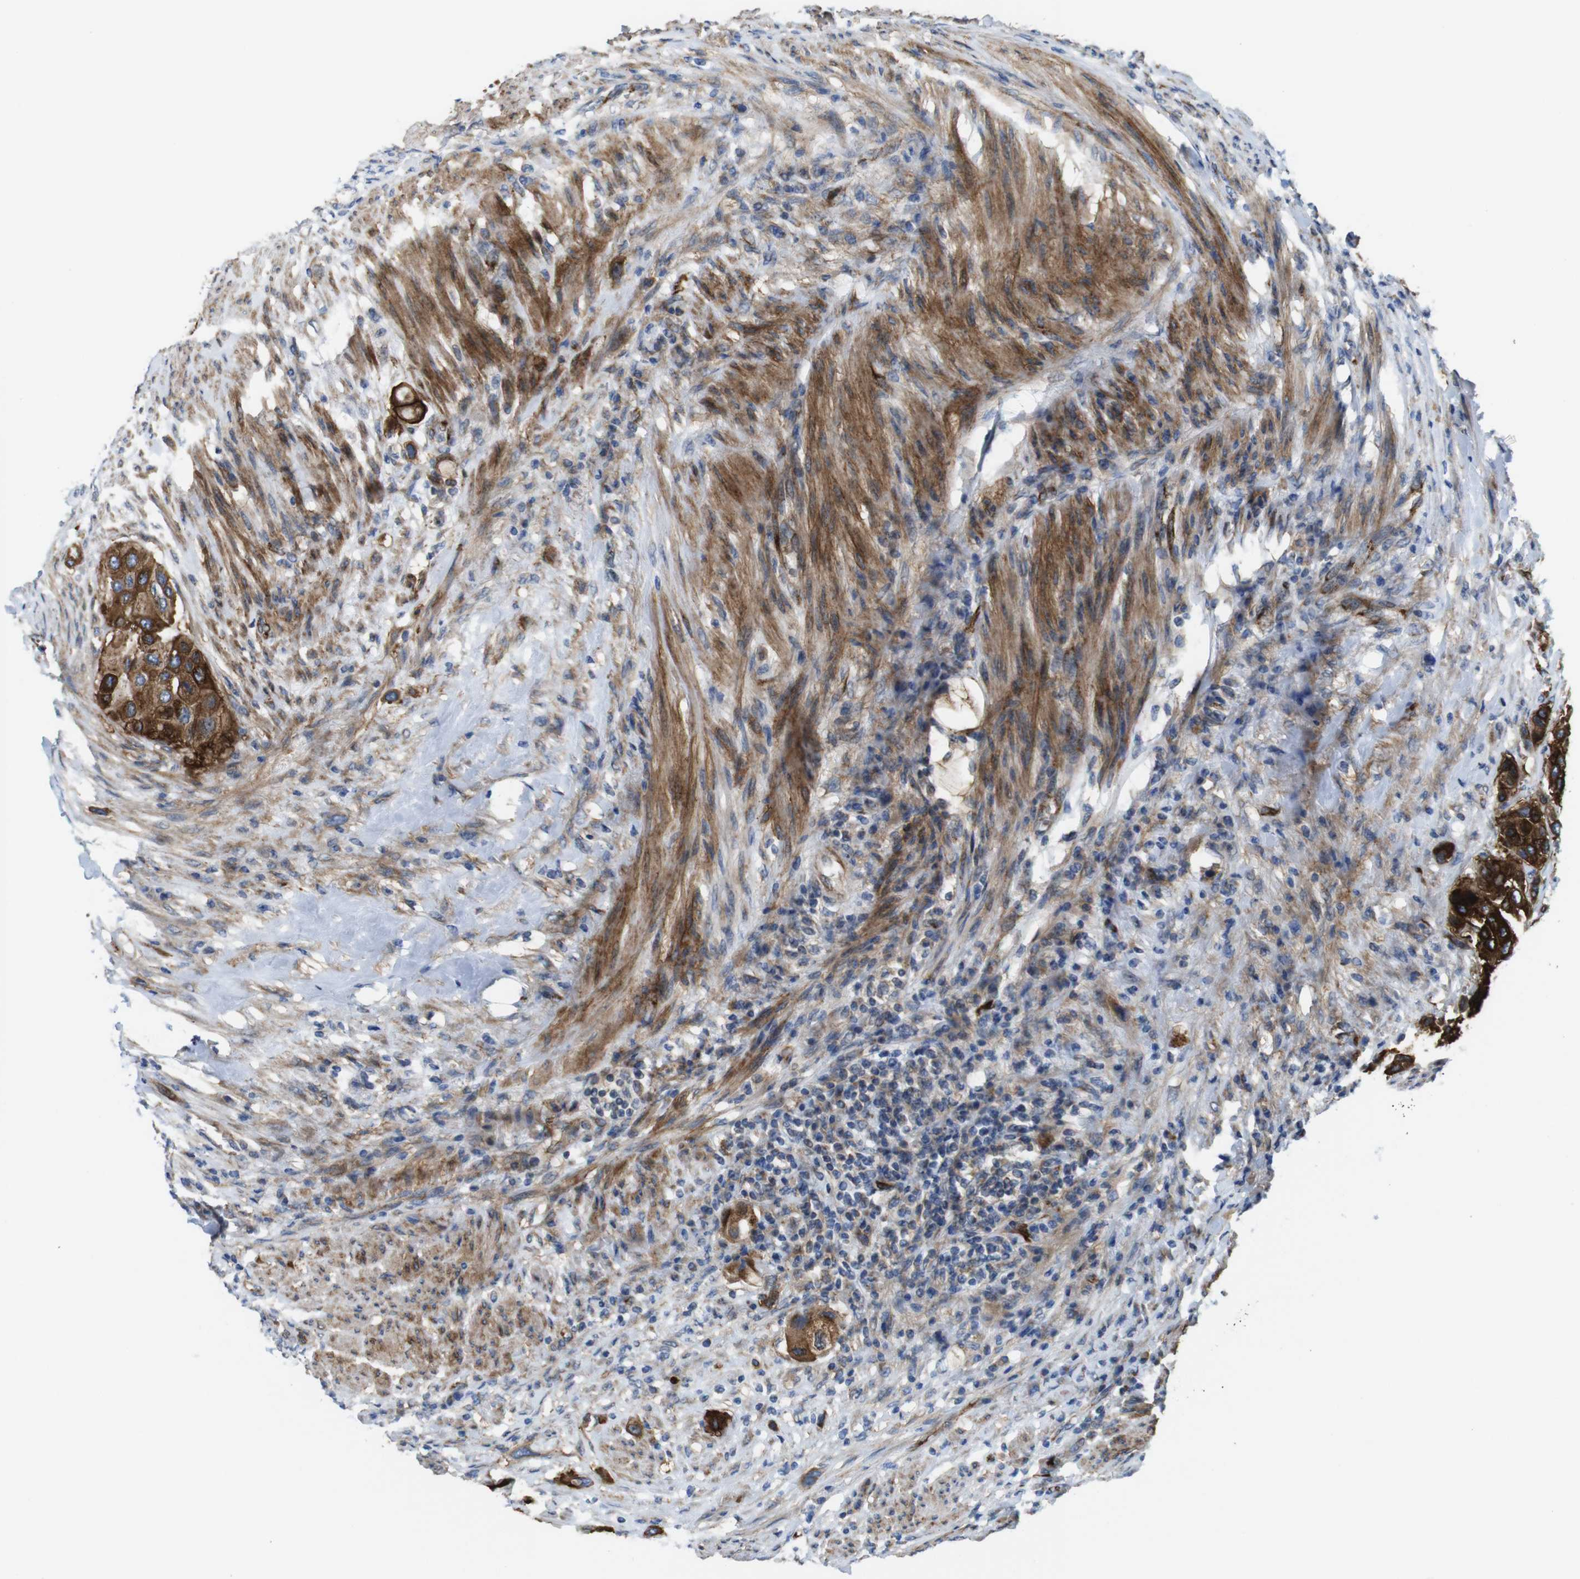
{"staining": {"intensity": "strong", "quantity": ">75%", "location": "cytoplasmic/membranous"}, "tissue": "urothelial cancer", "cell_type": "Tumor cells", "image_type": "cancer", "snomed": [{"axis": "morphology", "description": "Urothelial carcinoma, High grade"}, {"axis": "topography", "description": "Urinary bladder"}], "caption": "Brown immunohistochemical staining in high-grade urothelial carcinoma demonstrates strong cytoplasmic/membranous expression in about >75% of tumor cells. (DAB IHC, brown staining for protein, blue staining for nuclei).", "gene": "EFCAB14", "patient": {"sex": "female", "age": 56}}